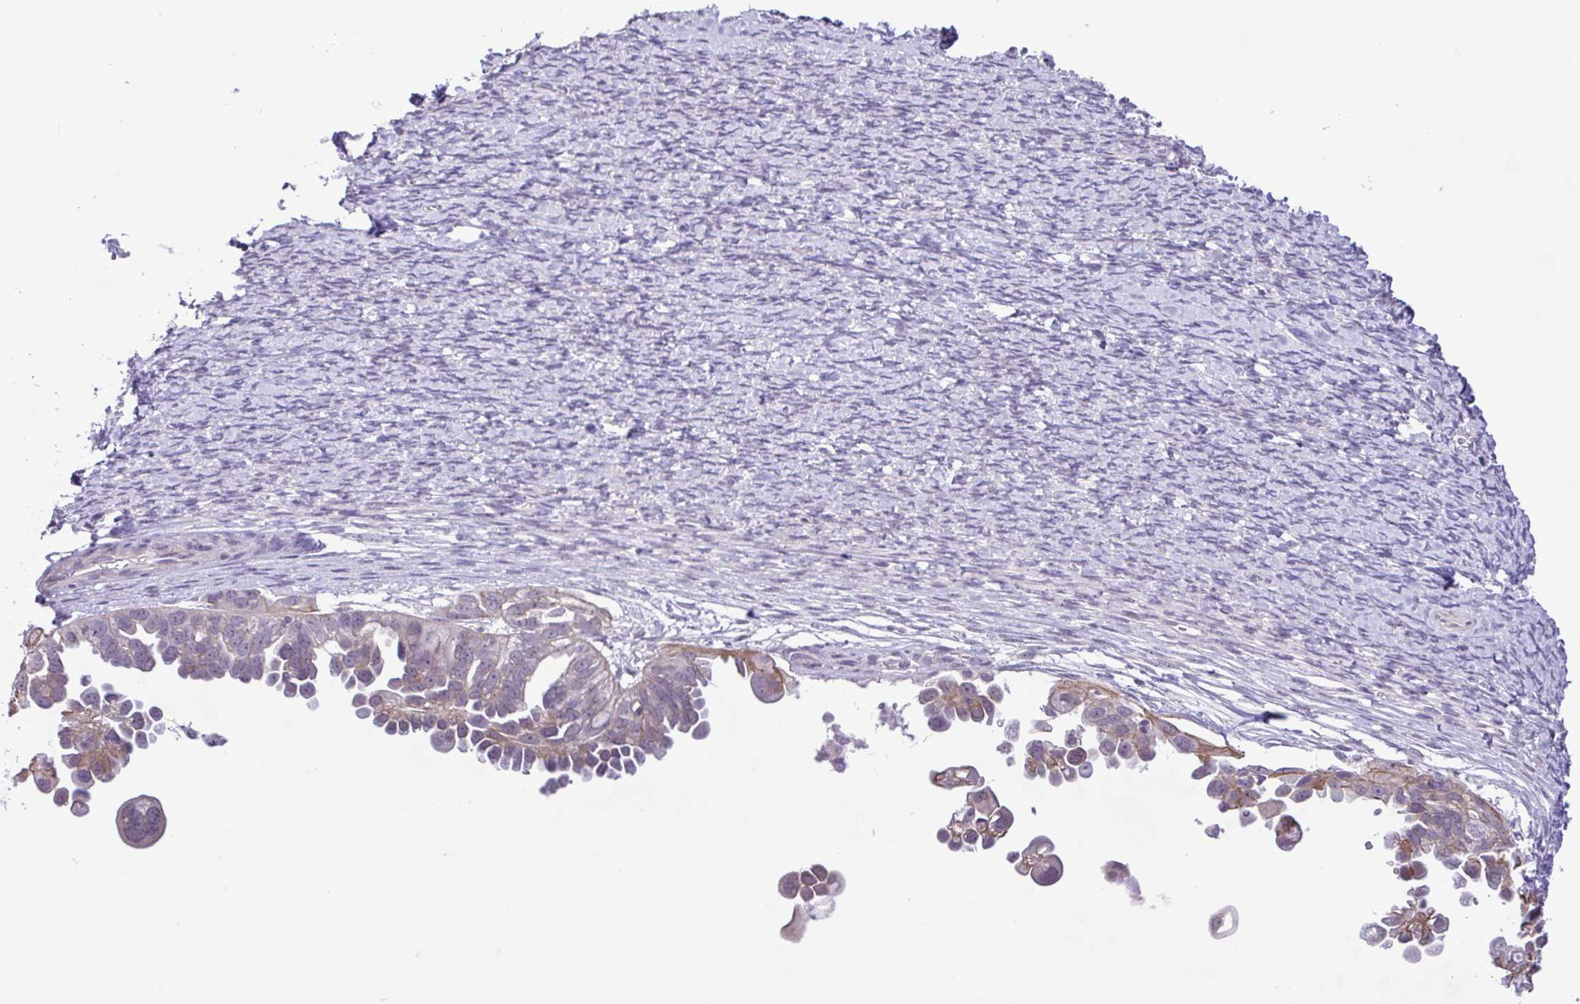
{"staining": {"intensity": "weak", "quantity": "<25%", "location": "cytoplasmic/membranous"}, "tissue": "ovarian cancer", "cell_type": "Tumor cells", "image_type": "cancer", "snomed": [{"axis": "morphology", "description": "Cystadenocarcinoma, serous, NOS"}, {"axis": "topography", "description": "Ovary"}], "caption": "Immunohistochemical staining of human serous cystadenocarcinoma (ovarian) displays no significant positivity in tumor cells.", "gene": "IL1RN", "patient": {"sex": "female", "age": 53}}